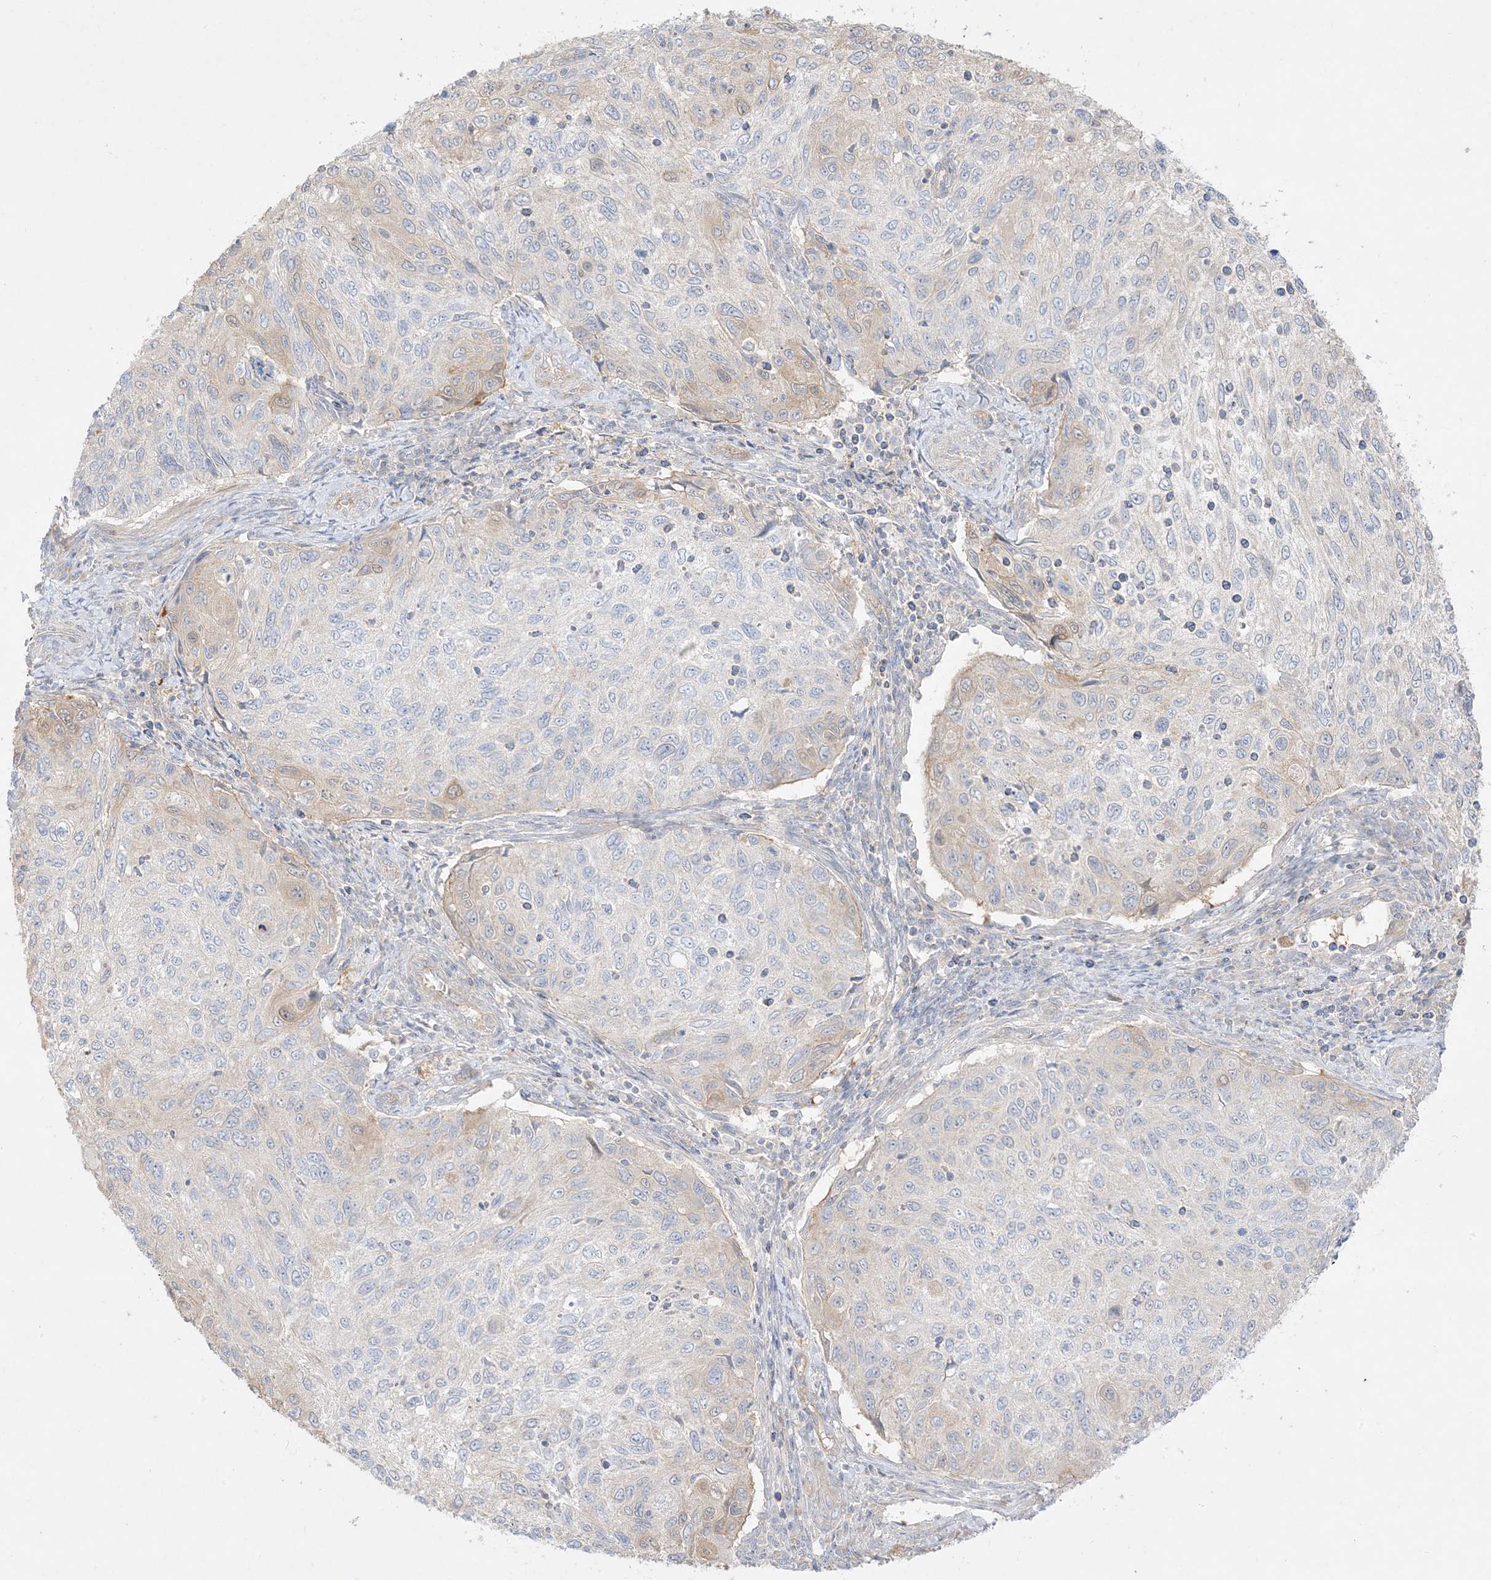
{"staining": {"intensity": "negative", "quantity": "none", "location": "none"}, "tissue": "cervical cancer", "cell_type": "Tumor cells", "image_type": "cancer", "snomed": [{"axis": "morphology", "description": "Squamous cell carcinoma, NOS"}, {"axis": "topography", "description": "Cervix"}], "caption": "Cervical cancer (squamous cell carcinoma) stained for a protein using IHC exhibits no expression tumor cells.", "gene": "ARHGEF9", "patient": {"sex": "female", "age": 70}}